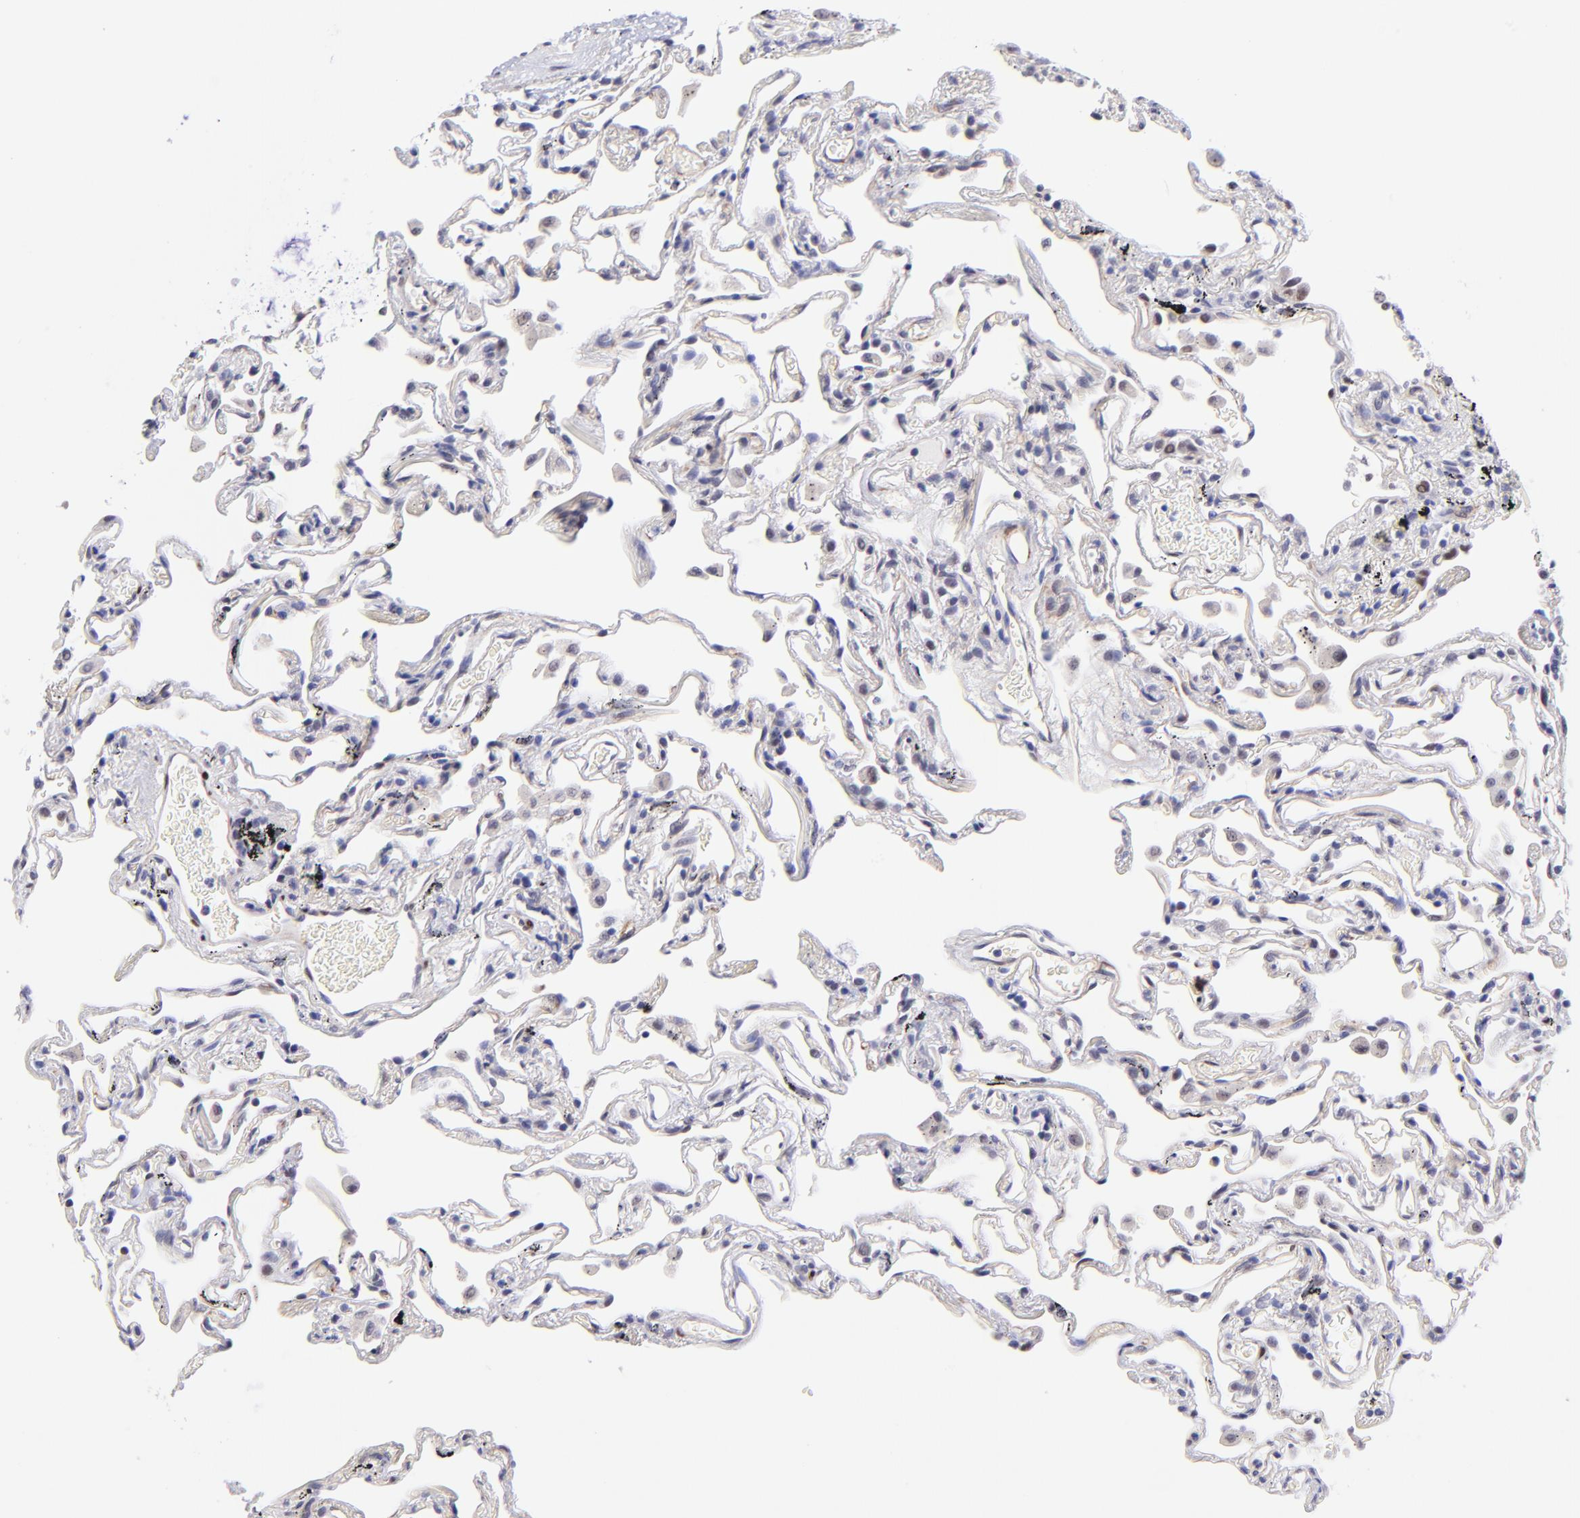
{"staining": {"intensity": "negative", "quantity": "none", "location": "none"}, "tissue": "lung", "cell_type": "Alveolar cells", "image_type": "normal", "snomed": [{"axis": "morphology", "description": "Normal tissue, NOS"}, {"axis": "morphology", "description": "Inflammation, NOS"}, {"axis": "topography", "description": "Lung"}], "caption": "IHC of normal human lung reveals no positivity in alveolar cells.", "gene": "SOX6", "patient": {"sex": "male", "age": 69}}